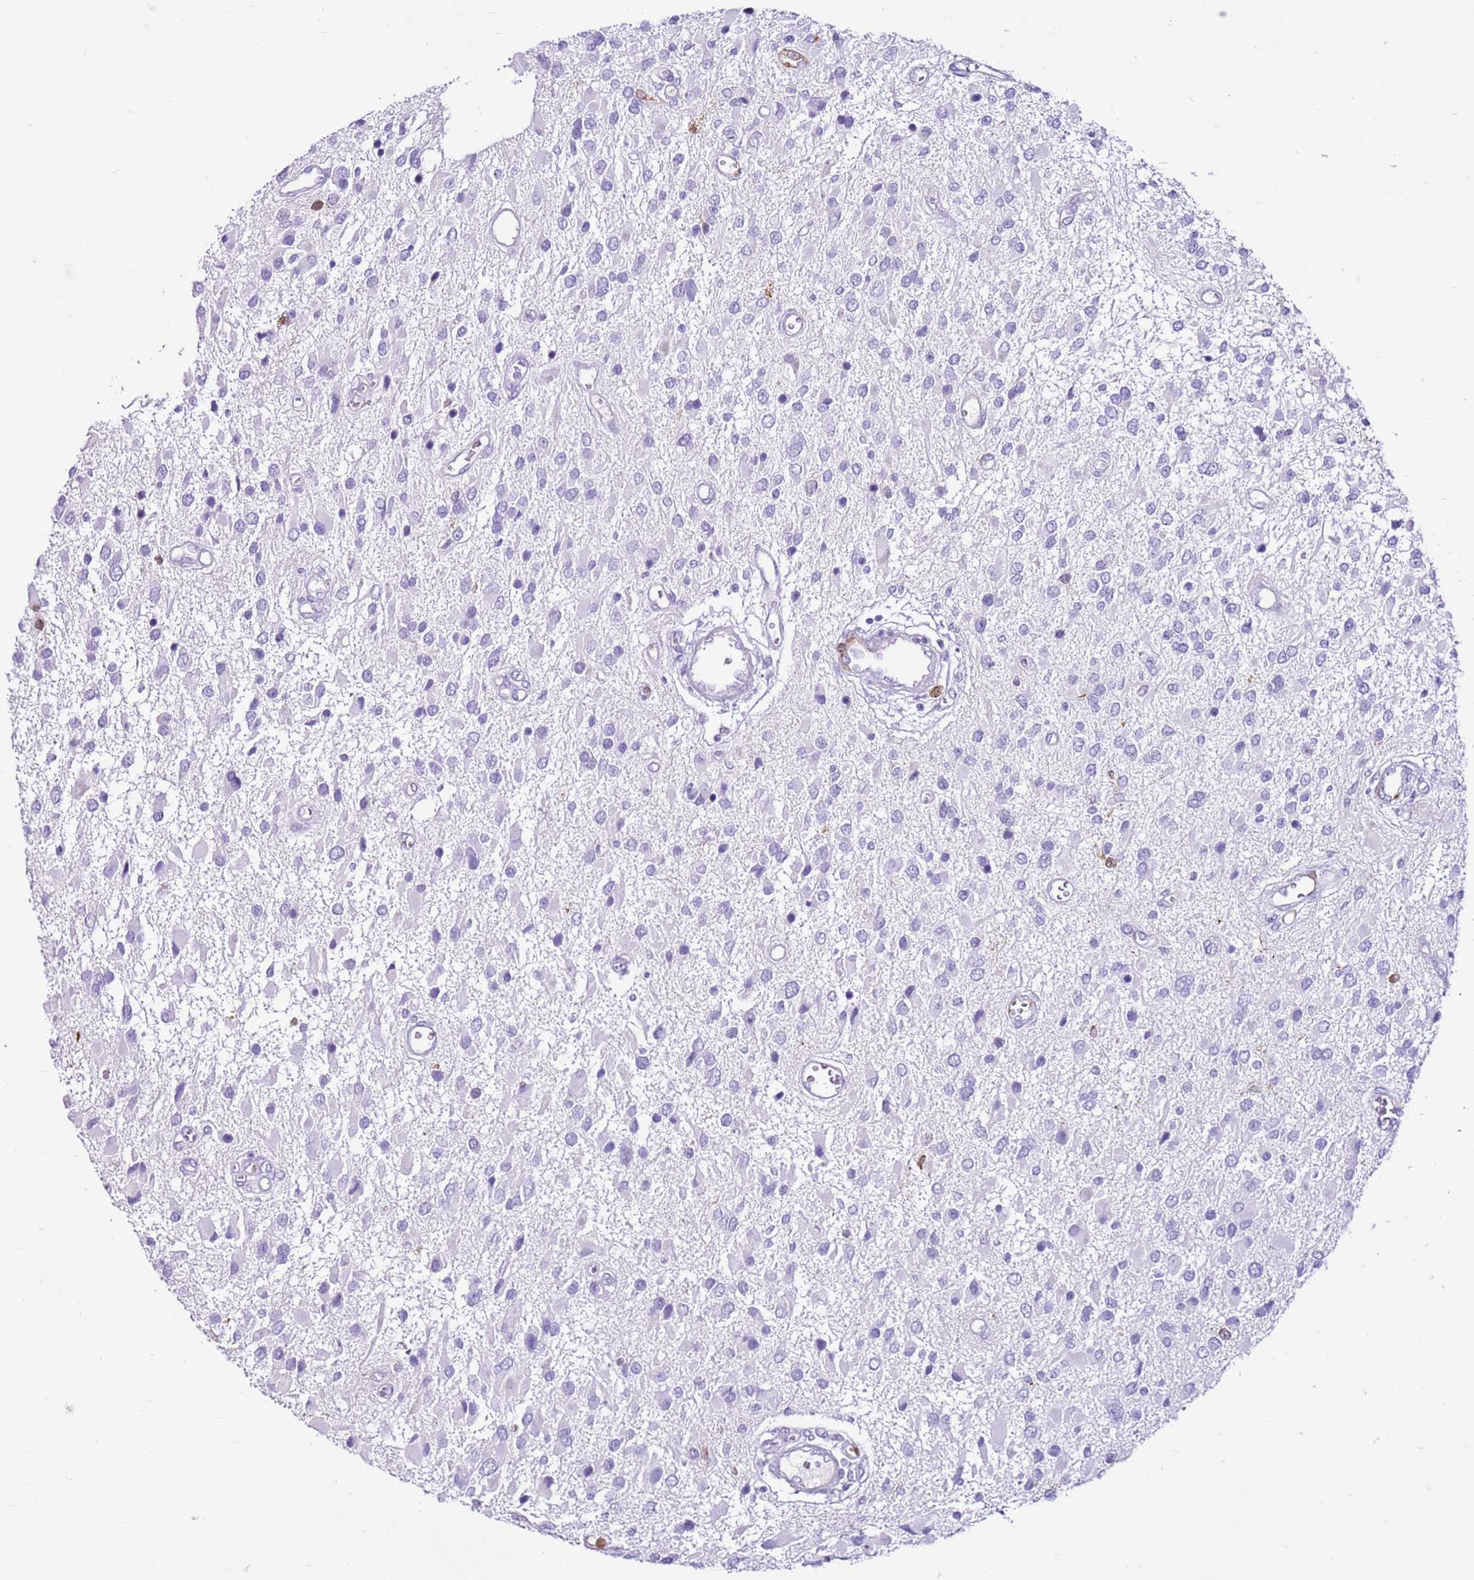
{"staining": {"intensity": "negative", "quantity": "none", "location": "none"}, "tissue": "glioma", "cell_type": "Tumor cells", "image_type": "cancer", "snomed": [{"axis": "morphology", "description": "Glioma, malignant, High grade"}, {"axis": "topography", "description": "Brain"}], "caption": "This is a photomicrograph of immunohistochemistry staining of glioma, which shows no positivity in tumor cells.", "gene": "SPC25", "patient": {"sex": "male", "age": 53}}